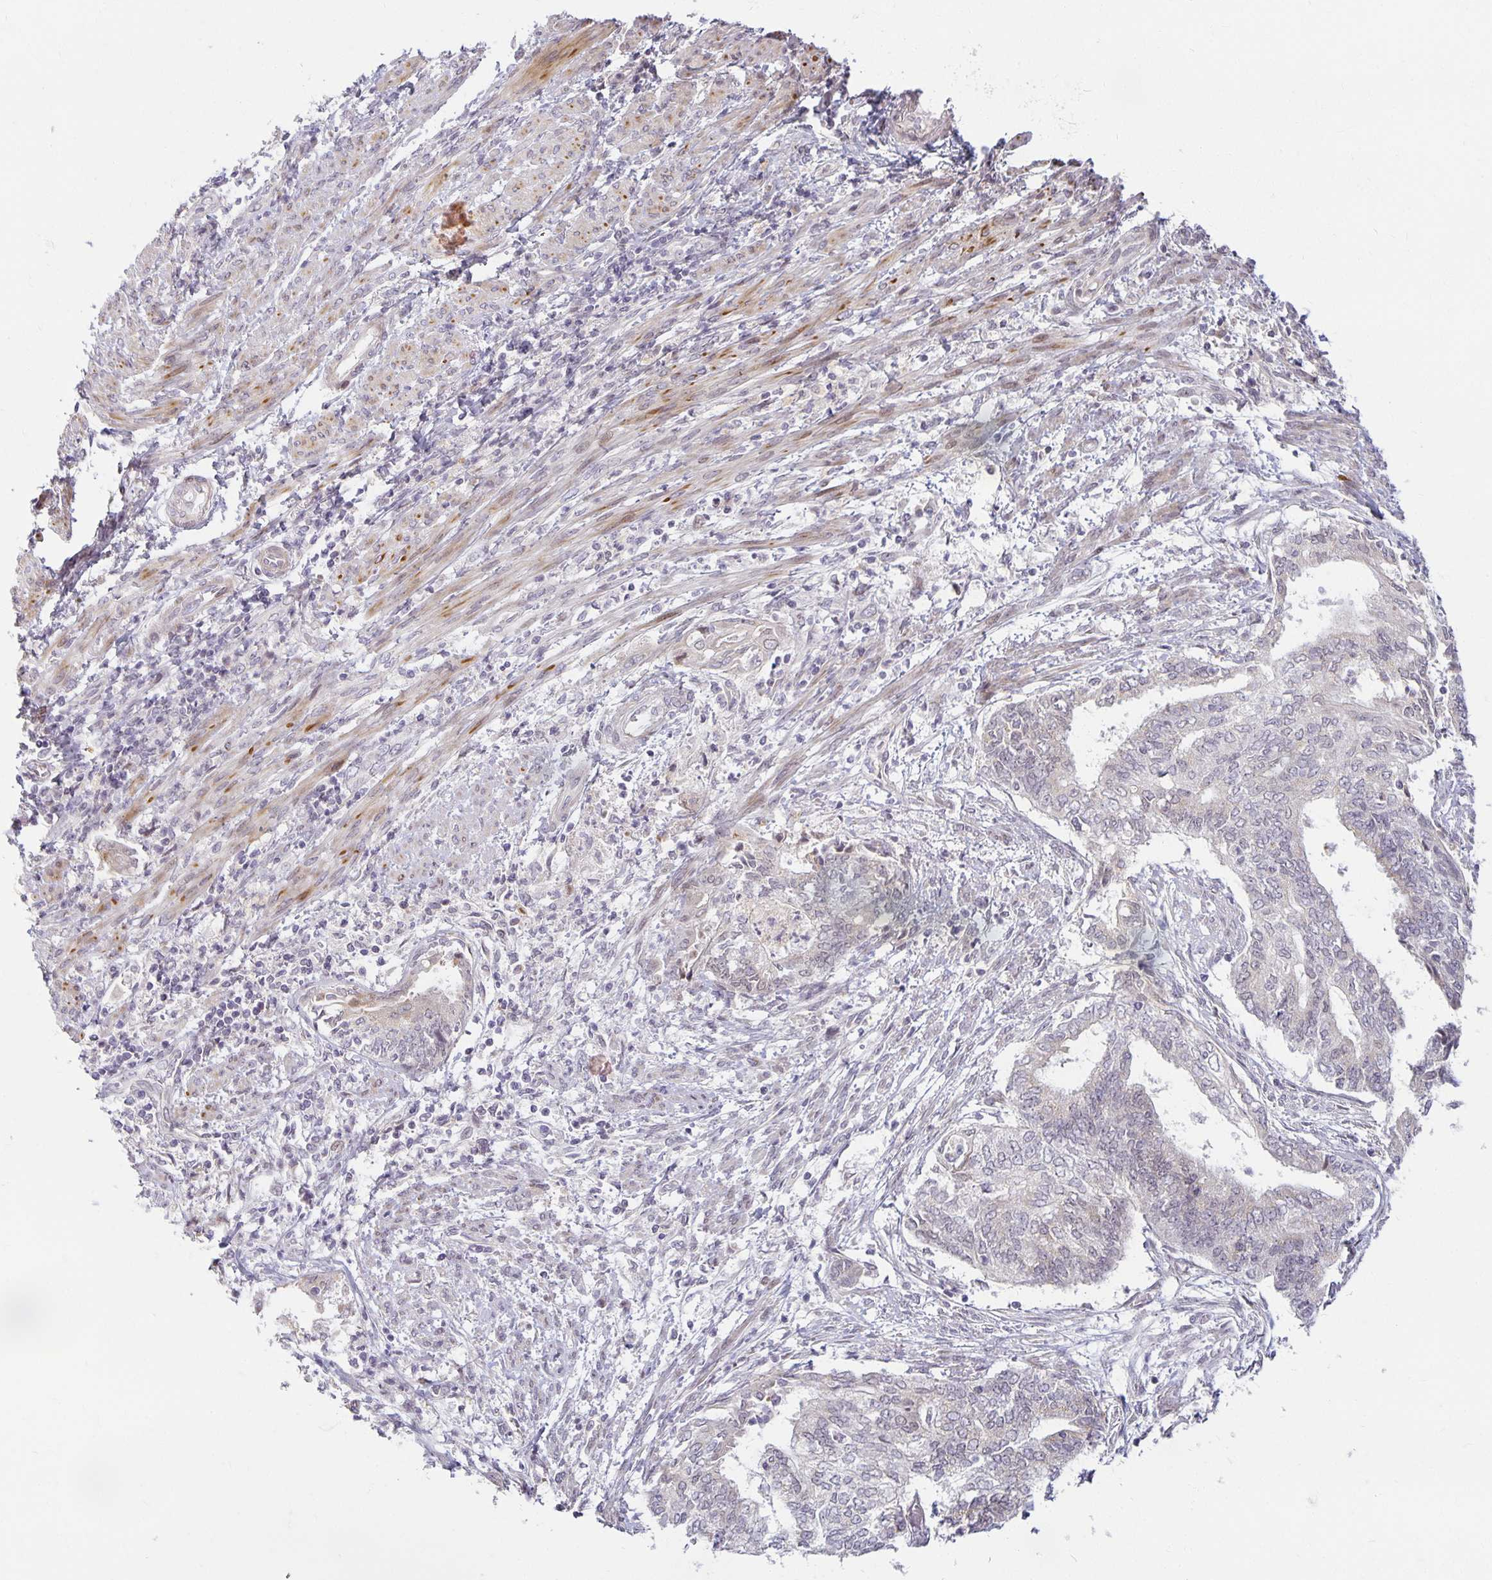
{"staining": {"intensity": "weak", "quantity": "<25%", "location": "cytoplasmic/membranous"}, "tissue": "endometrial cancer", "cell_type": "Tumor cells", "image_type": "cancer", "snomed": [{"axis": "morphology", "description": "Adenocarcinoma, NOS"}, {"axis": "topography", "description": "Endometrium"}], "caption": "Immunohistochemistry (IHC) histopathology image of human endometrial cancer (adenocarcinoma) stained for a protein (brown), which displays no staining in tumor cells.", "gene": "EHF", "patient": {"sex": "female", "age": 65}}